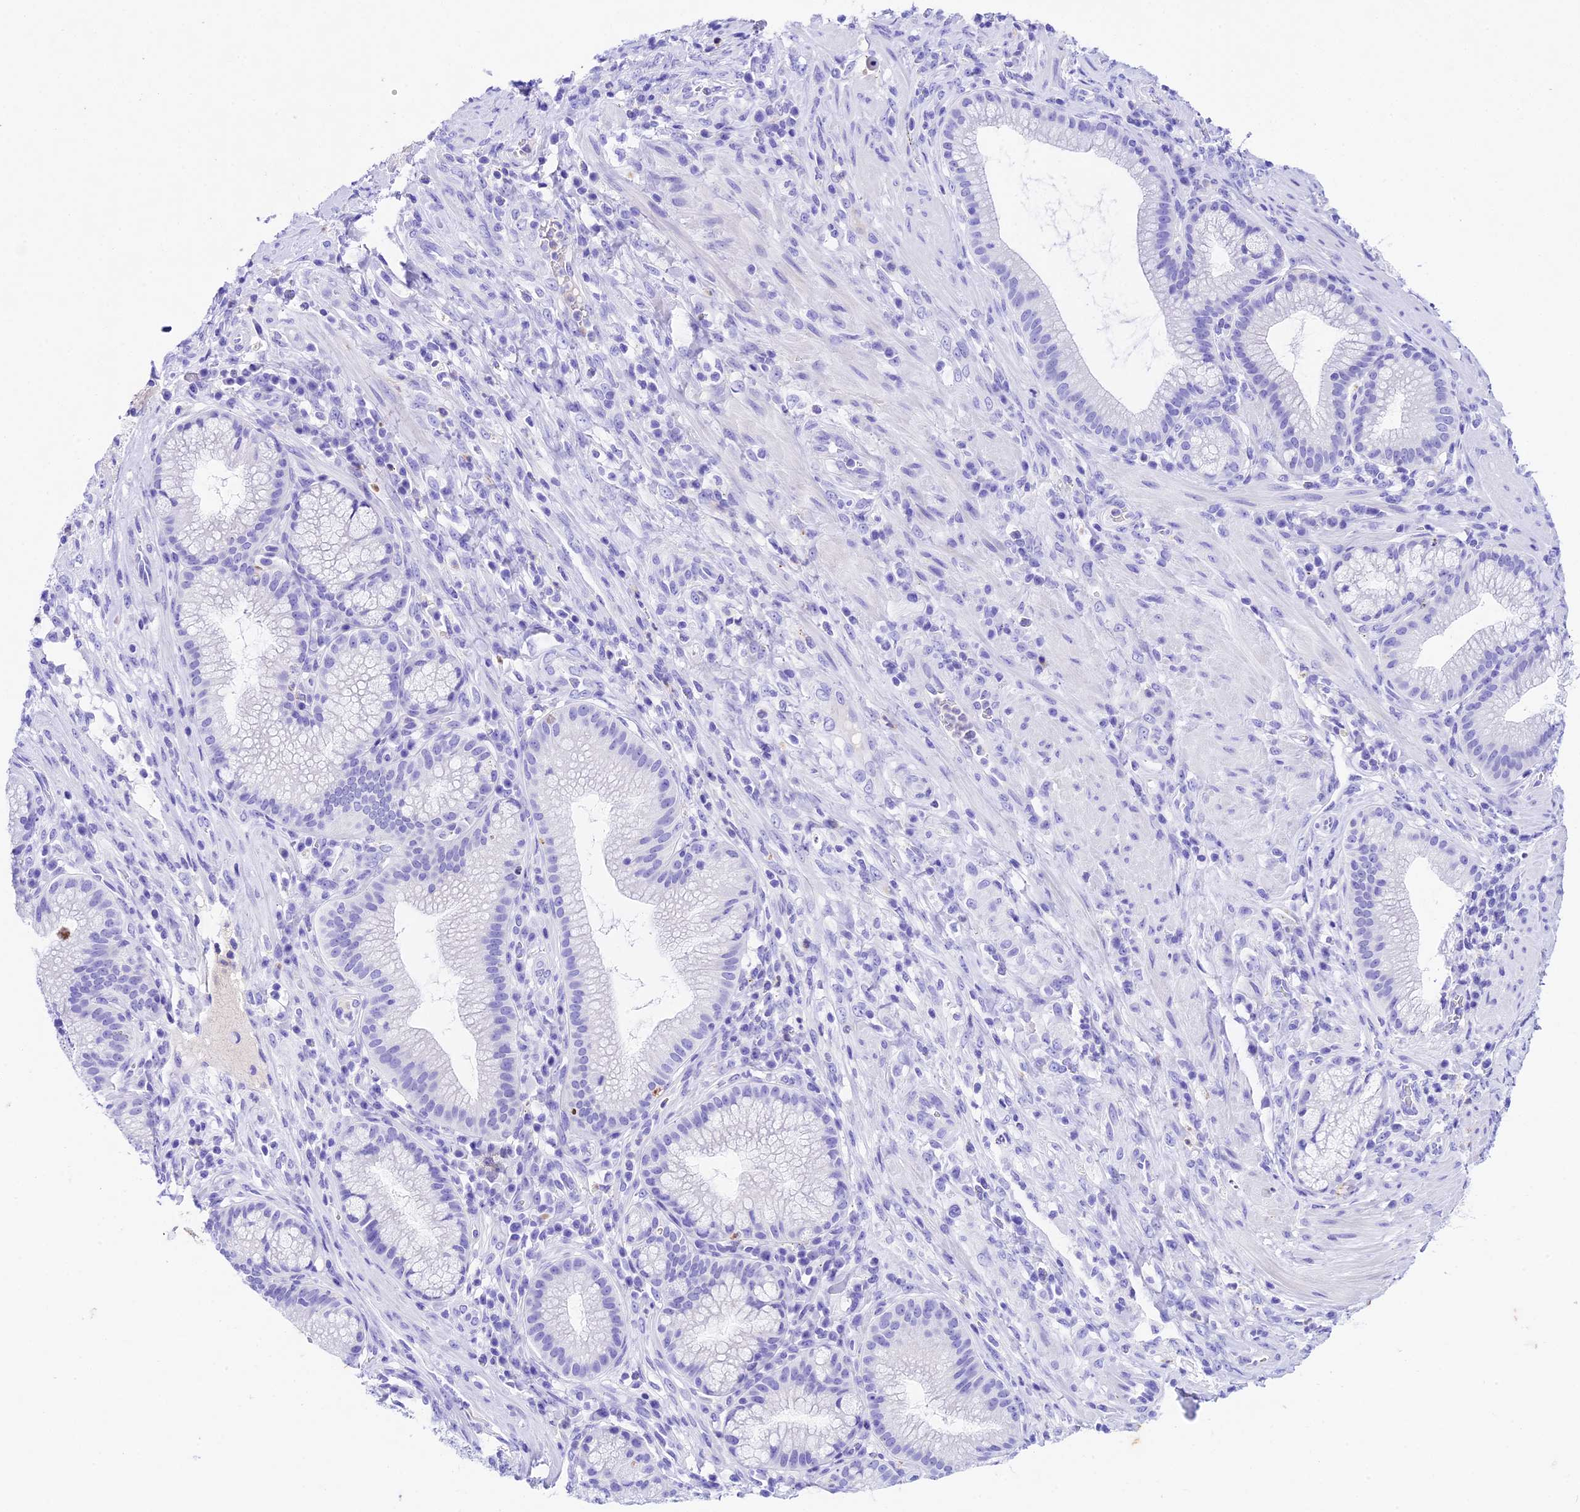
{"staining": {"intensity": "negative", "quantity": "none", "location": "none"}, "tissue": "pancreatic cancer", "cell_type": "Tumor cells", "image_type": "cancer", "snomed": [{"axis": "morphology", "description": "Adenocarcinoma, NOS"}, {"axis": "topography", "description": "Pancreas"}], "caption": "The micrograph demonstrates no staining of tumor cells in pancreatic cancer.", "gene": "PSG11", "patient": {"sex": "male", "age": 72}}